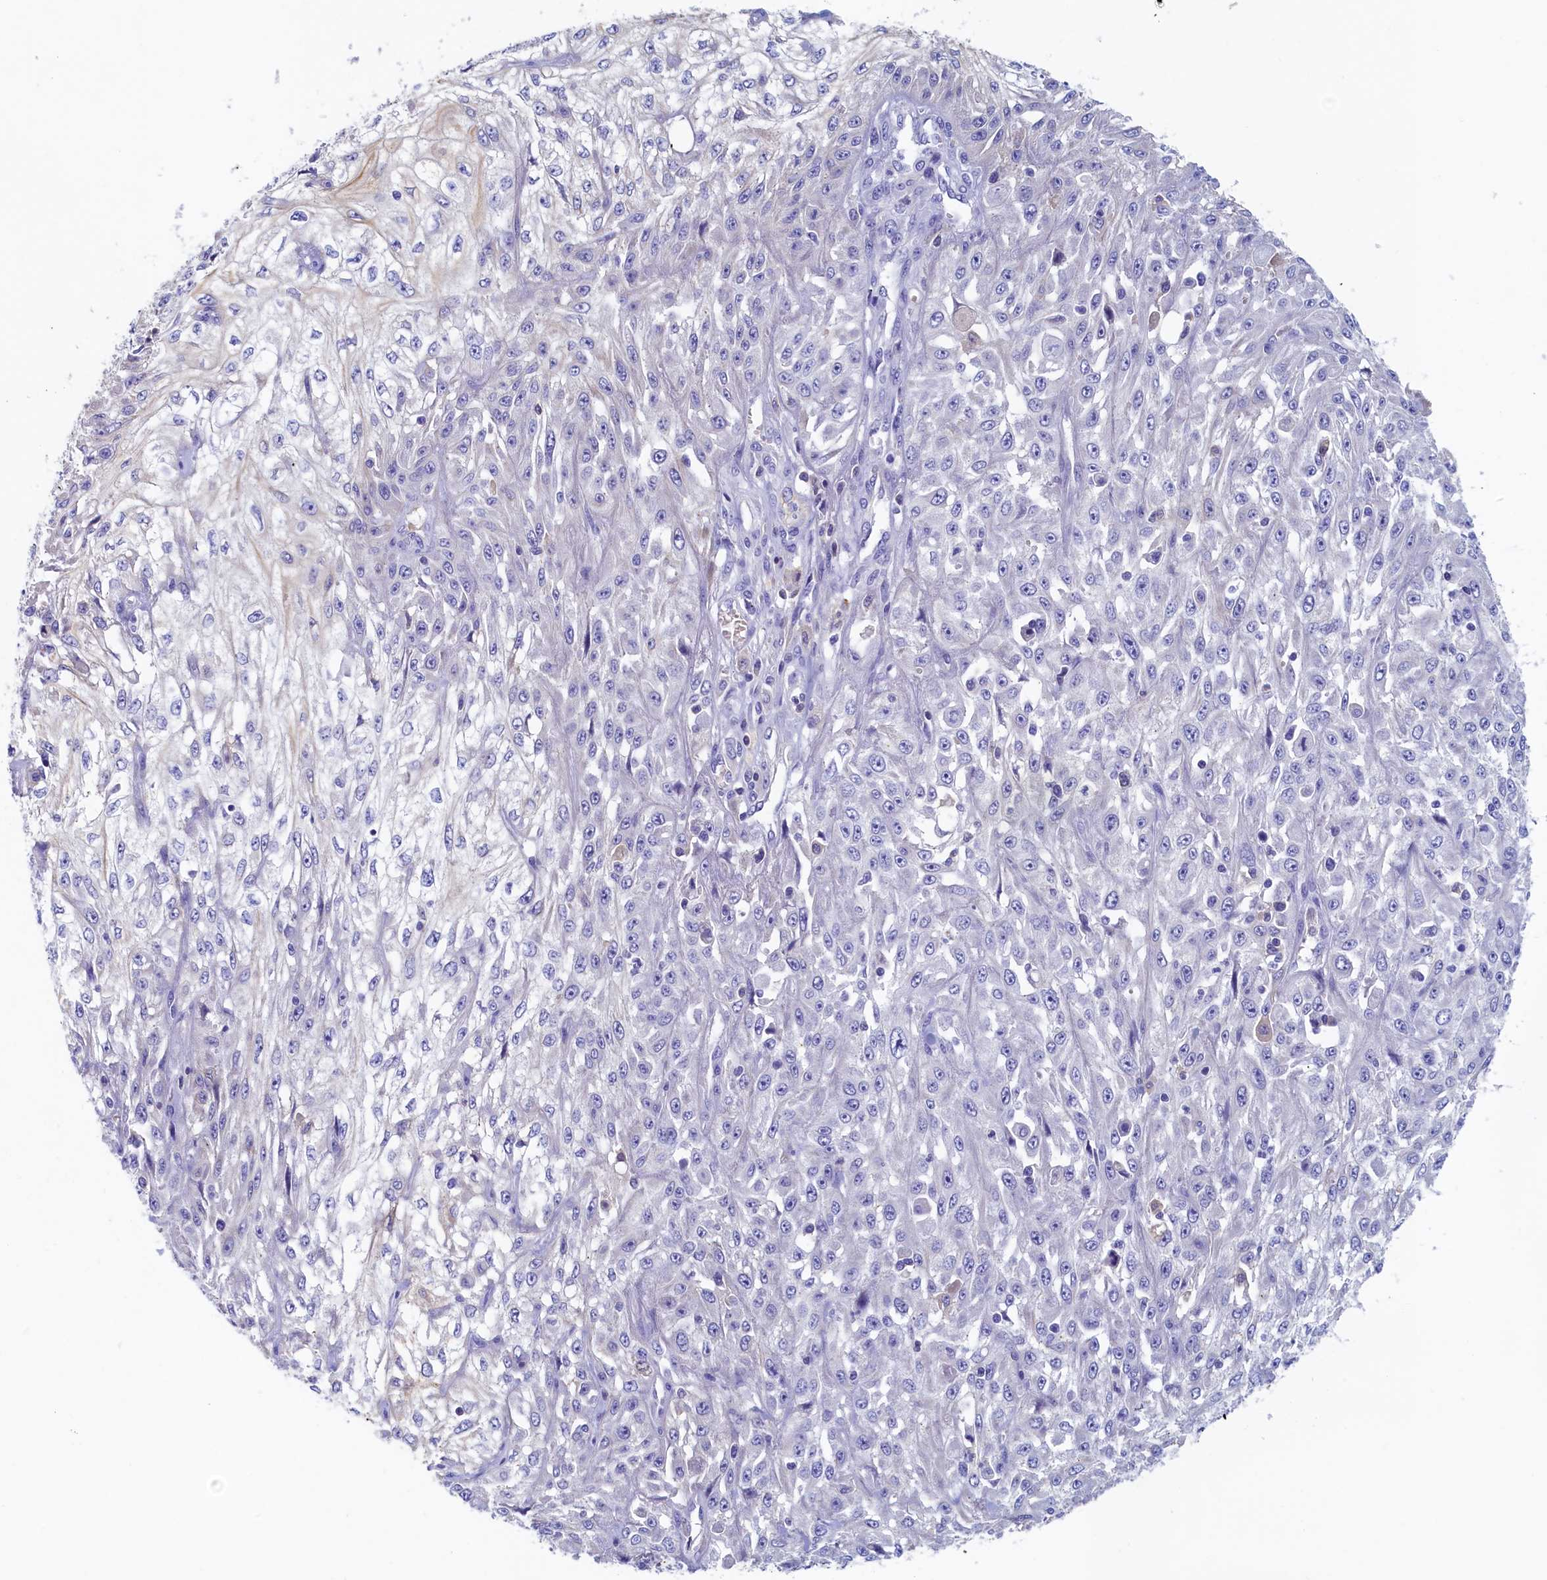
{"staining": {"intensity": "negative", "quantity": "none", "location": "none"}, "tissue": "skin cancer", "cell_type": "Tumor cells", "image_type": "cancer", "snomed": [{"axis": "morphology", "description": "Squamous cell carcinoma, NOS"}, {"axis": "morphology", "description": "Squamous cell carcinoma, metastatic, NOS"}, {"axis": "topography", "description": "Skin"}, {"axis": "topography", "description": "Lymph node"}], "caption": "Skin cancer was stained to show a protein in brown. There is no significant expression in tumor cells.", "gene": "GUCA1C", "patient": {"sex": "male", "age": 75}}